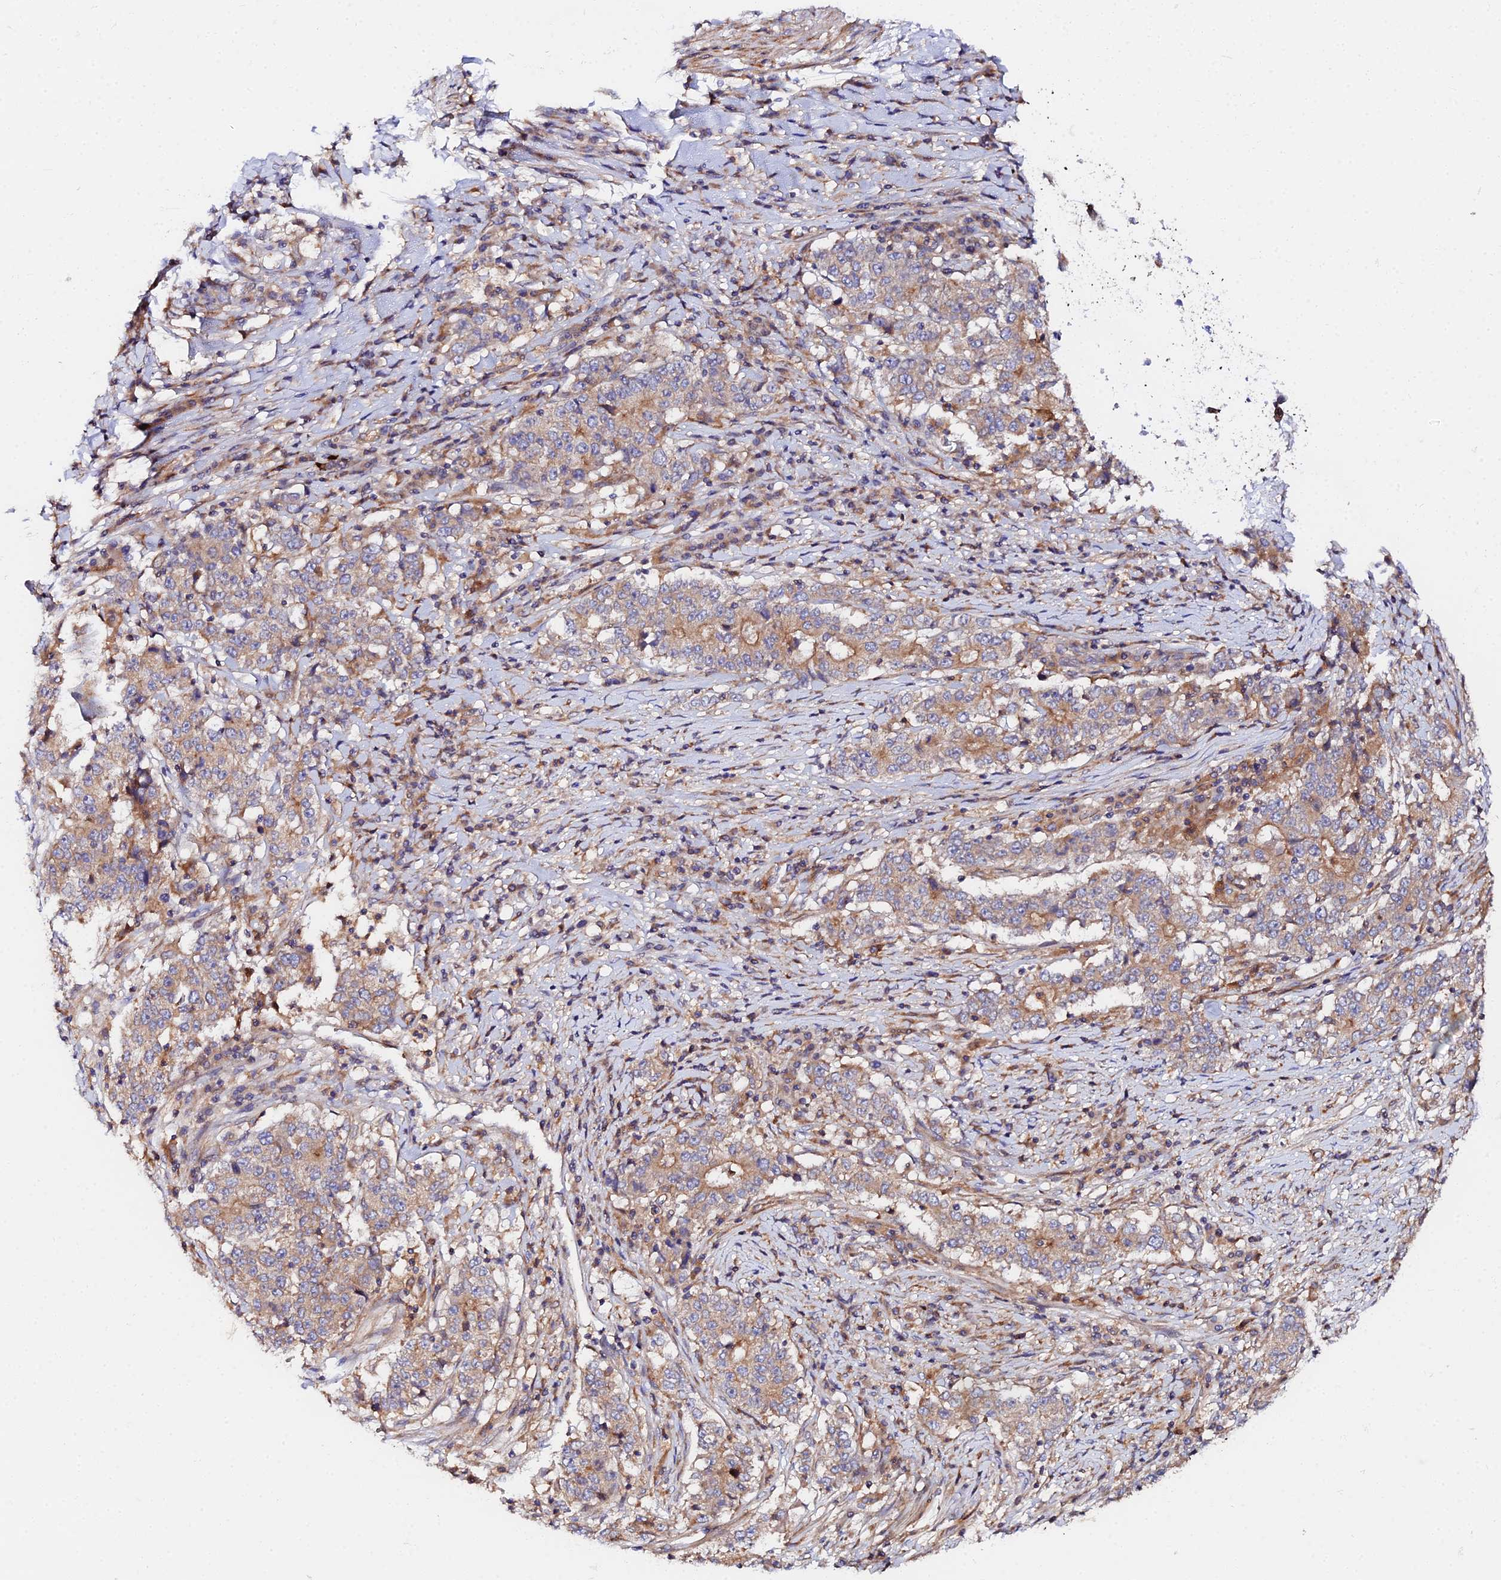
{"staining": {"intensity": "moderate", "quantity": "25%-75%", "location": "cytoplasmic/membranous"}, "tissue": "stomach cancer", "cell_type": "Tumor cells", "image_type": "cancer", "snomed": [{"axis": "morphology", "description": "Adenocarcinoma, NOS"}, {"axis": "topography", "description": "Stomach"}], "caption": "A brown stain shows moderate cytoplasmic/membranous expression of a protein in stomach cancer (adenocarcinoma) tumor cells. (DAB (3,3'-diaminobenzidine) IHC with brightfield microscopy, high magnification).", "gene": "GNG5B", "patient": {"sex": "male", "age": 59}}